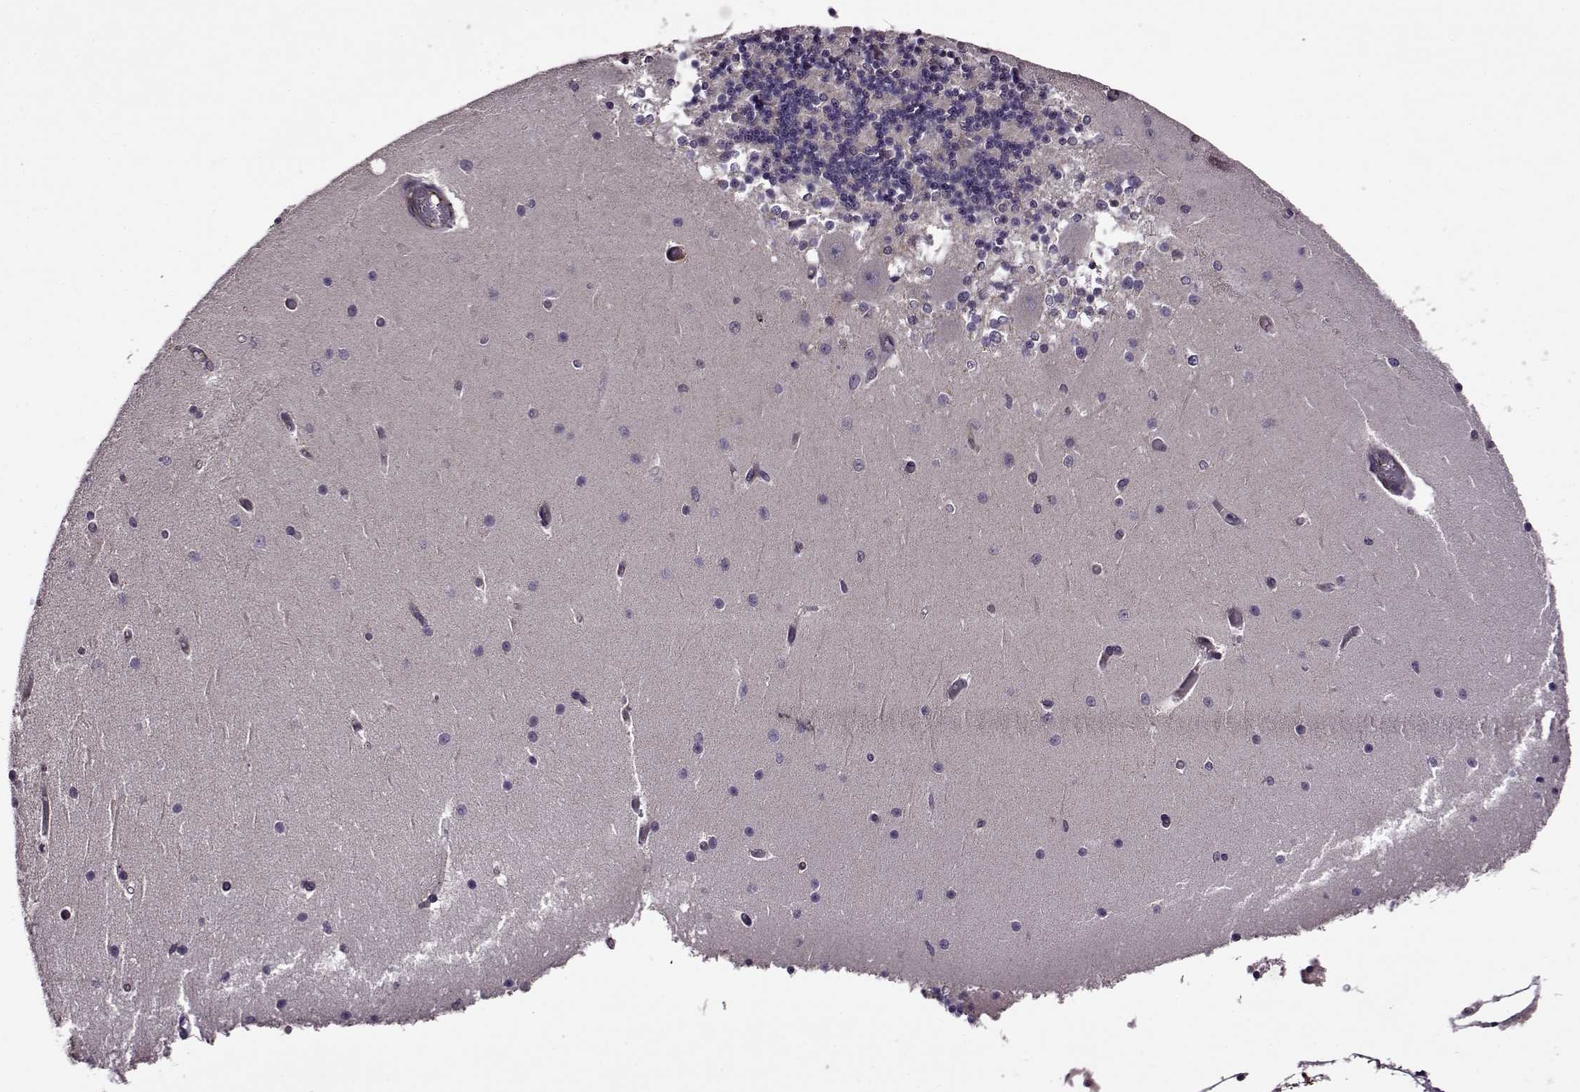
{"staining": {"intensity": "negative", "quantity": "none", "location": "none"}, "tissue": "cerebellum", "cell_type": "Cells in granular layer", "image_type": "normal", "snomed": [{"axis": "morphology", "description": "Normal tissue, NOS"}, {"axis": "topography", "description": "Cerebellum"}], "caption": "Cells in granular layer are negative for protein expression in benign human cerebellum. The staining was performed using DAB to visualize the protein expression in brown, while the nuclei were stained in blue with hematoxylin (Magnification: 20x).", "gene": "MTSS1", "patient": {"sex": "female", "age": 28}}